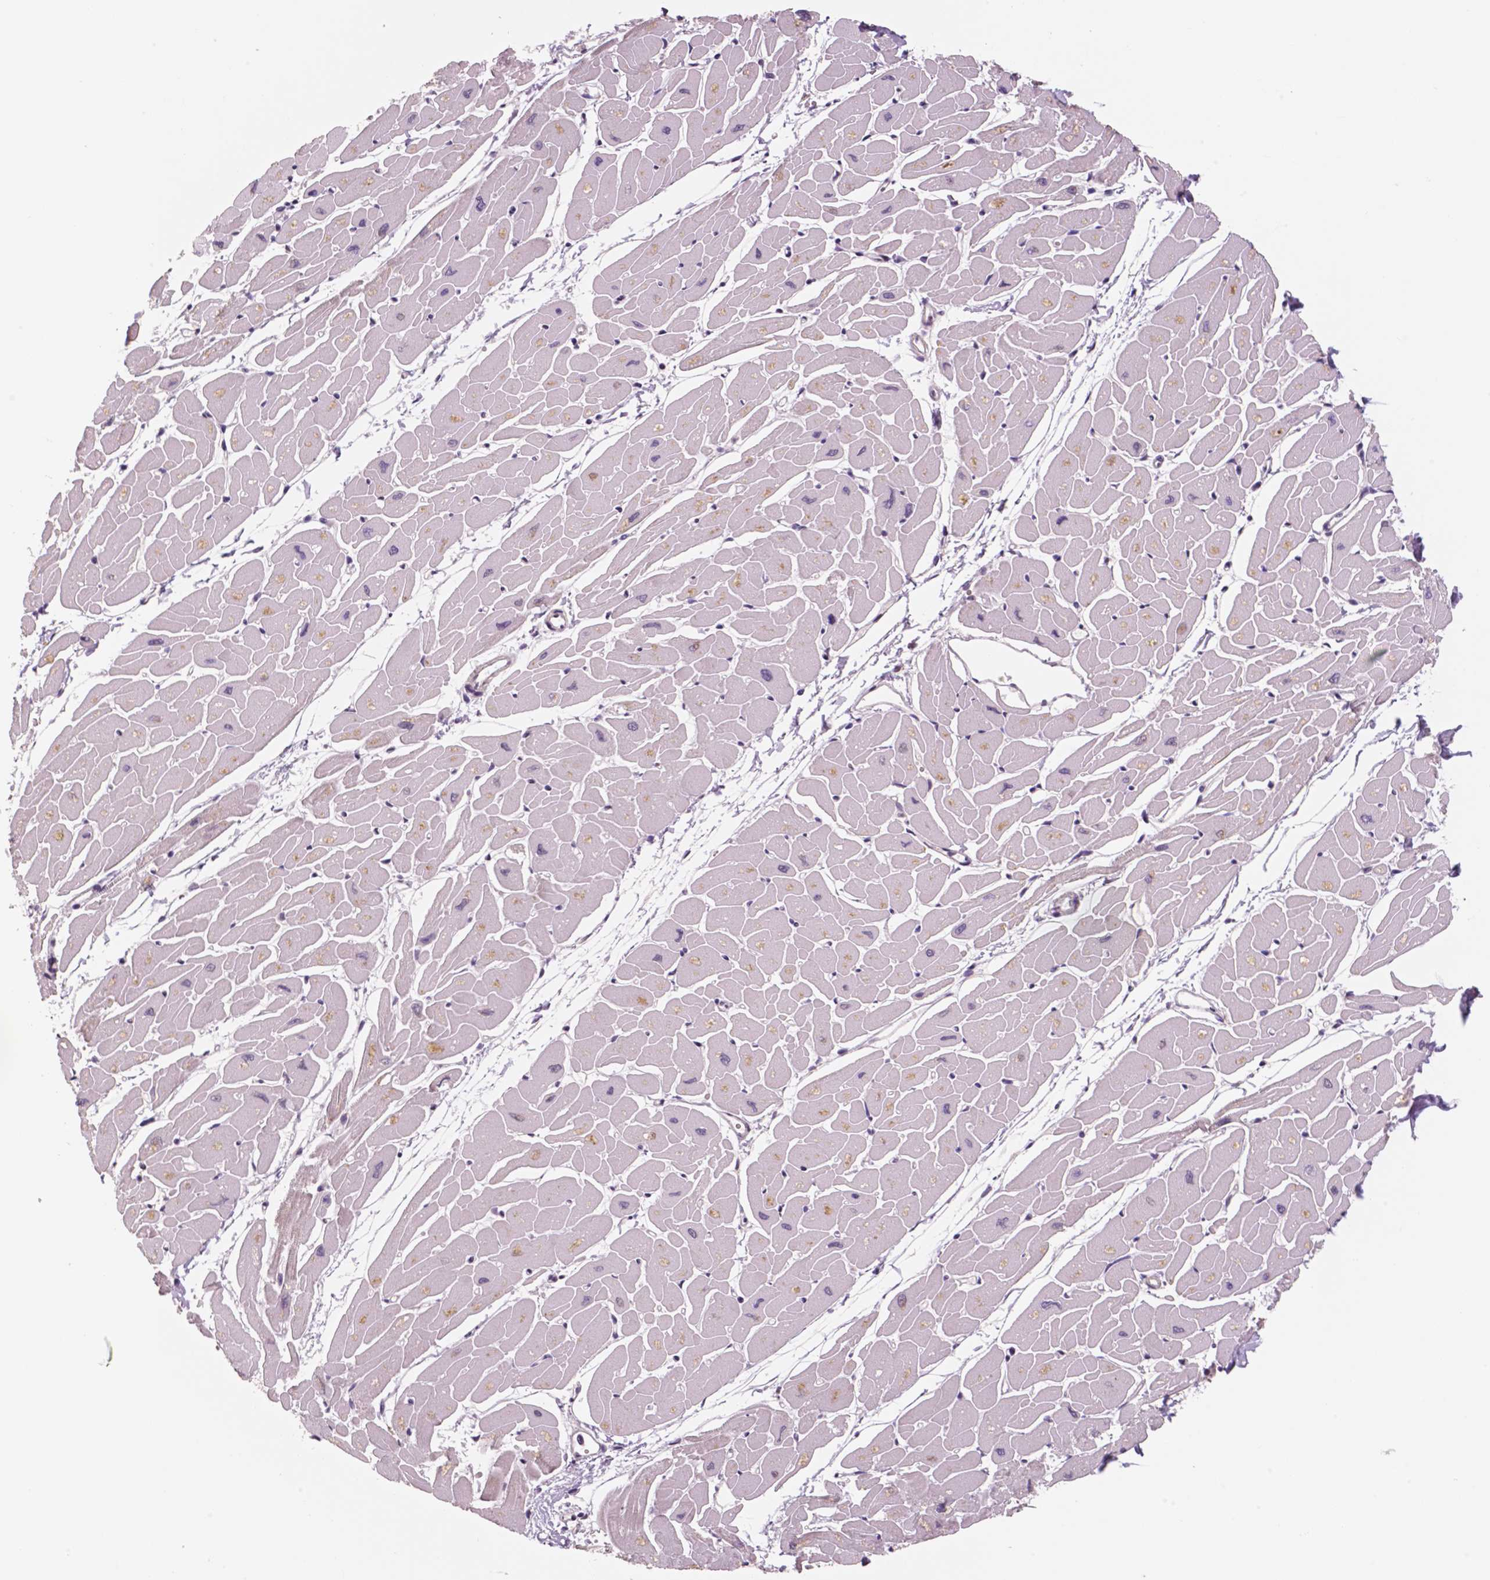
{"staining": {"intensity": "negative", "quantity": "none", "location": "none"}, "tissue": "heart muscle", "cell_type": "Cardiomyocytes", "image_type": "normal", "snomed": [{"axis": "morphology", "description": "Normal tissue, NOS"}, {"axis": "topography", "description": "Heart"}], "caption": "Cardiomyocytes show no significant positivity in unremarkable heart muscle. Nuclei are stained in blue.", "gene": "STAT3", "patient": {"sex": "male", "age": 57}}